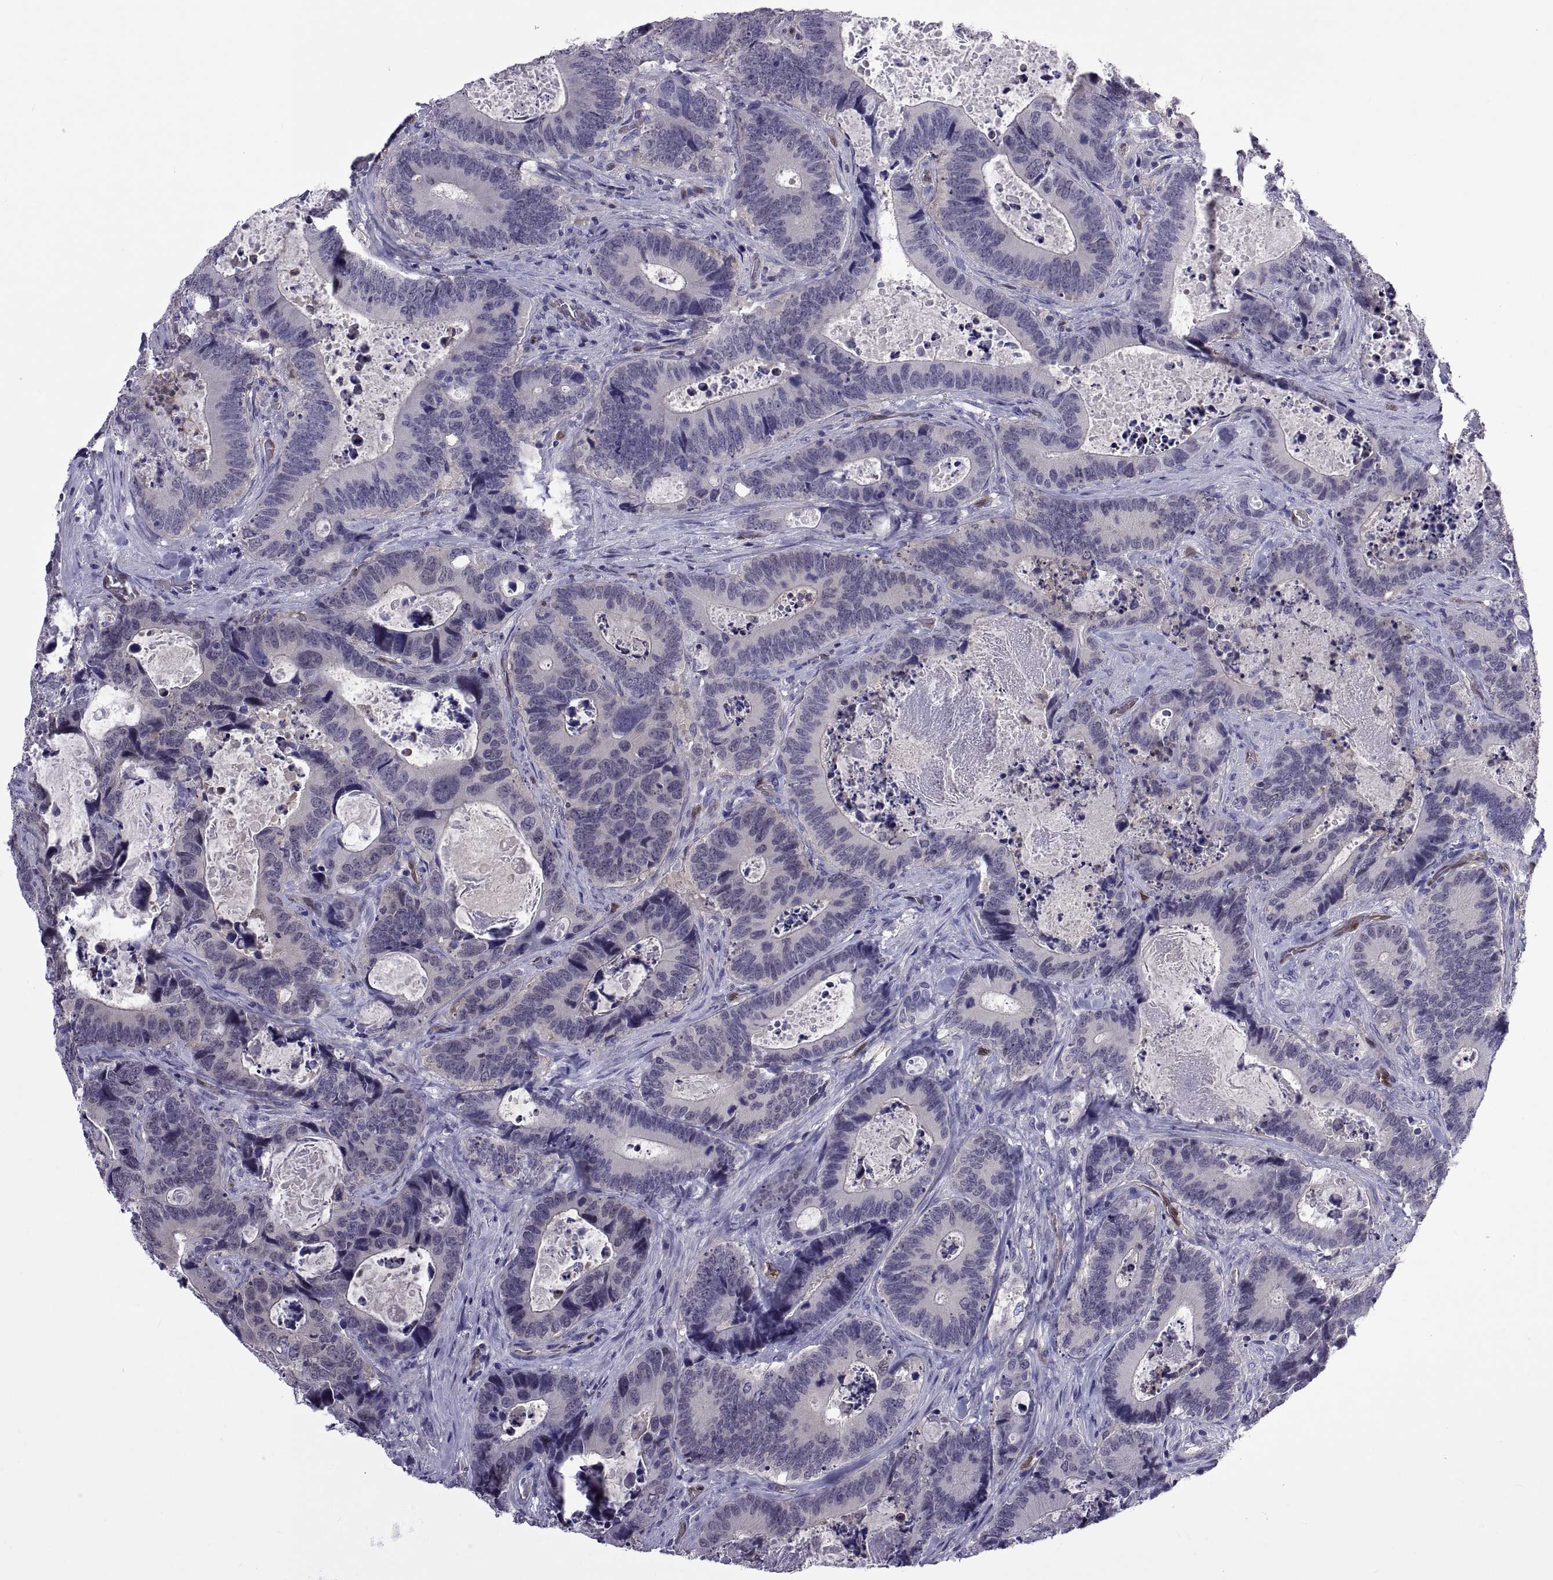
{"staining": {"intensity": "negative", "quantity": "none", "location": "none"}, "tissue": "colorectal cancer", "cell_type": "Tumor cells", "image_type": "cancer", "snomed": [{"axis": "morphology", "description": "Adenocarcinoma, NOS"}, {"axis": "topography", "description": "Colon"}], "caption": "There is no significant staining in tumor cells of colorectal cancer (adenocarcinoma).", "gene": "LCN9", "patient": {"sex": "female", "age": 82}}